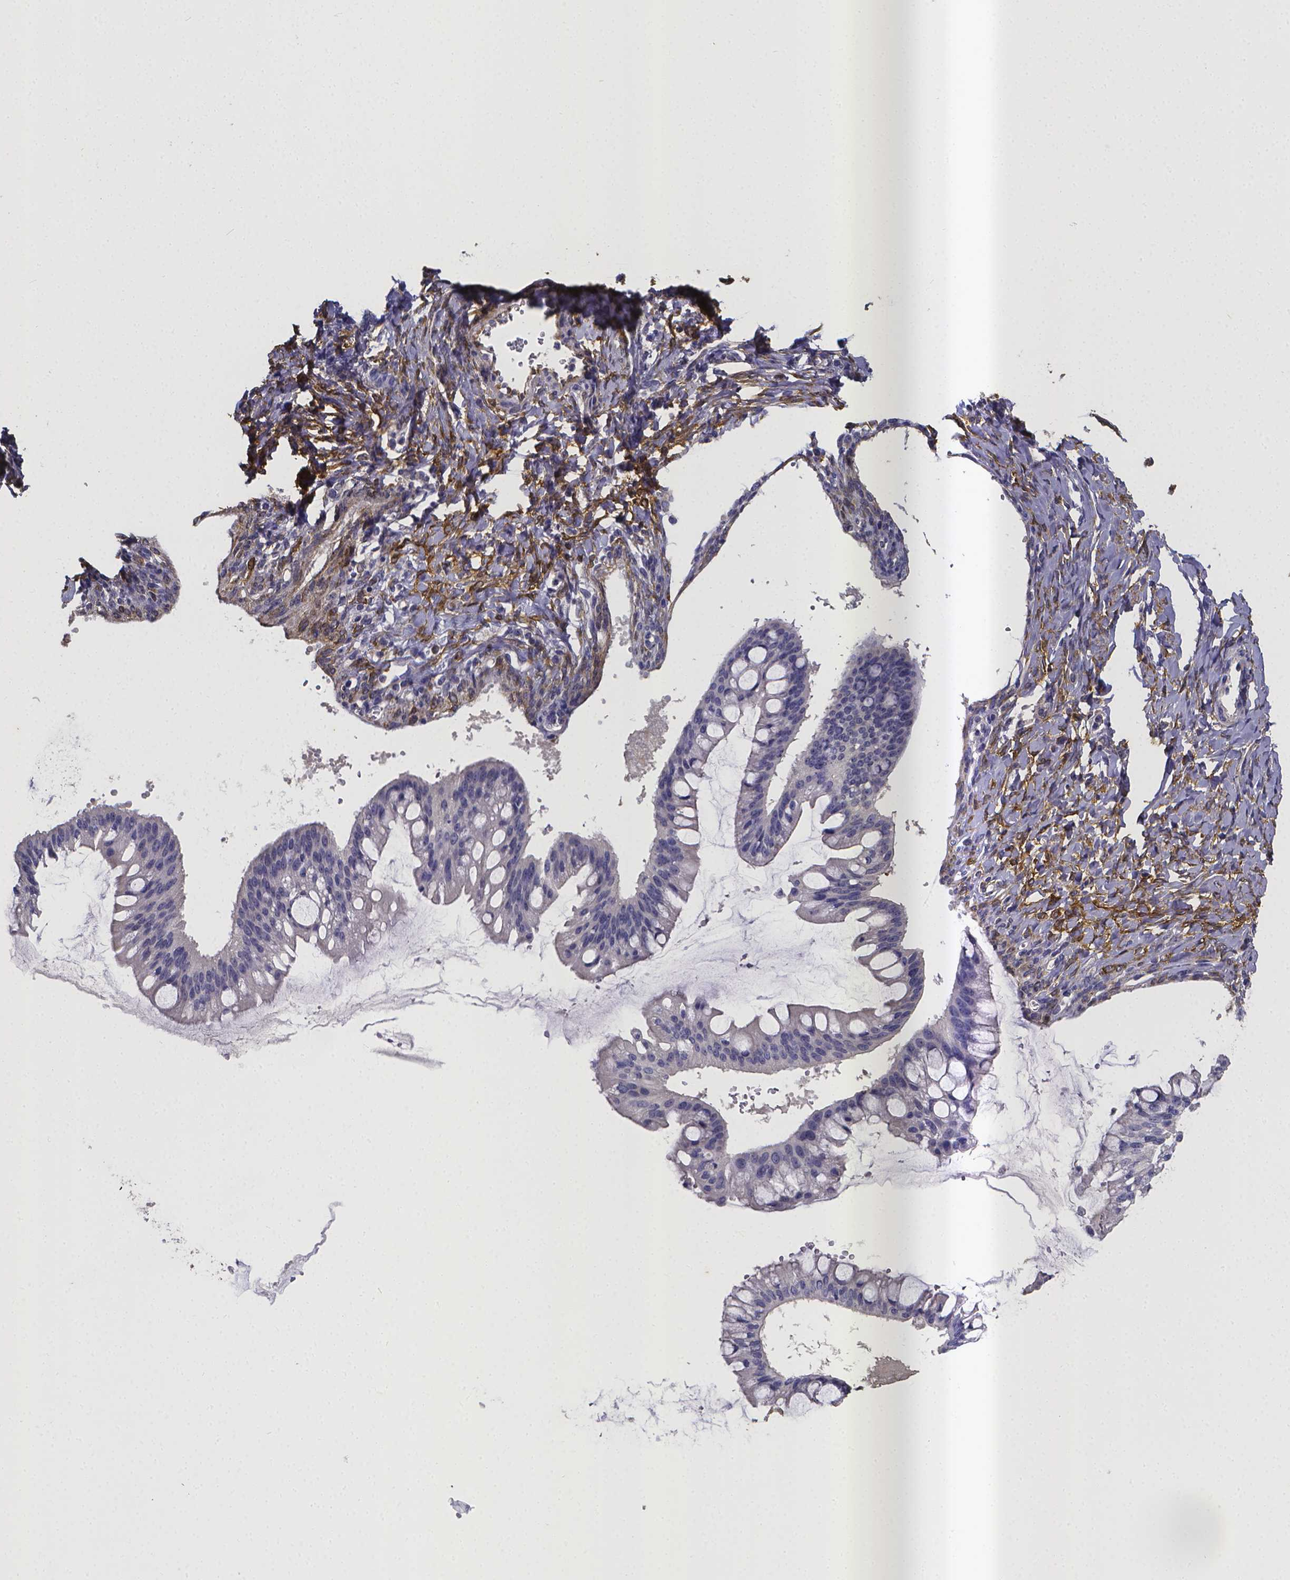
{"staining": {"intensity": "negative", "quantity": "none", "location": "none"}, "tissue": "ovarian cancer", "cell_type": "Tumor cells", "image_type": "cancer", "snomed": [{"axis": "morphology", "description": "Cystadenocarcinoma, mucinous, NOS"}, {"axis": "topography", "description": "Ovary"}], "caption": "A photomicrograph of ovarian mucinous cystadenocarcinoma stained for a protein exhibits no brown staining in tumor cells. (Brightfield microscopy of DAB immunohistochemistry (IHC) at high magnification).", "gene": "RERG", "patient": {"sex": "female", "age": 73}}